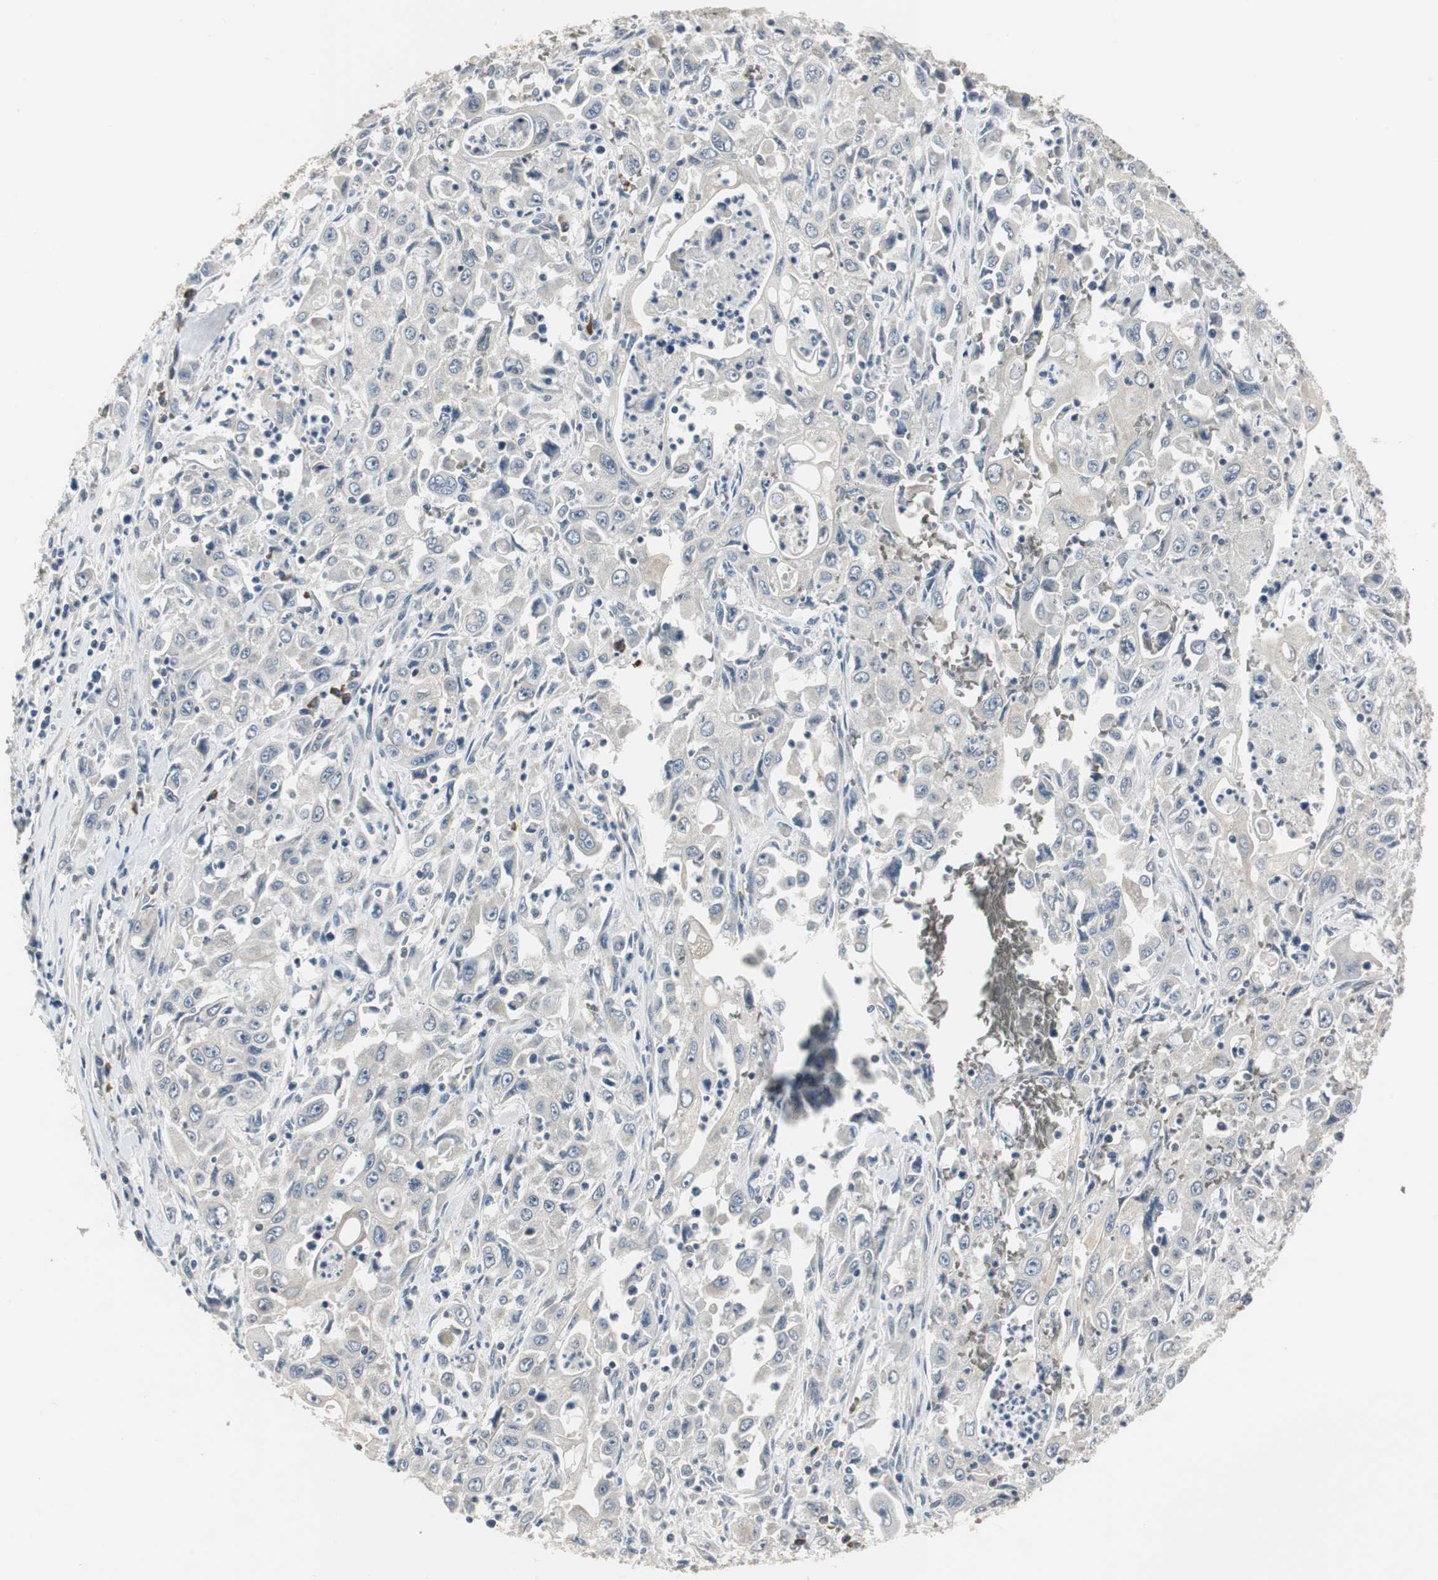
{"staining": {"intensity": "negative", "quantity": "none", "location": "none"}, "tissue": "pancreatic cancer", "cell_type": "Tumor cells", "image_type": "cancer", "snomed": [{"axis": "morphology", "description": "Adenocarcinoma, NOS"}, {"axis": "topography", "description": "Pancreas"}], "caption": "Pancreatic adenocarcinoma was stained to show a protein in brown. There is no significant staining in tumor cells. Nuclei are stained in blue.", "gene": "CCT5", "patient": {"sex": "male", "age": 70}}